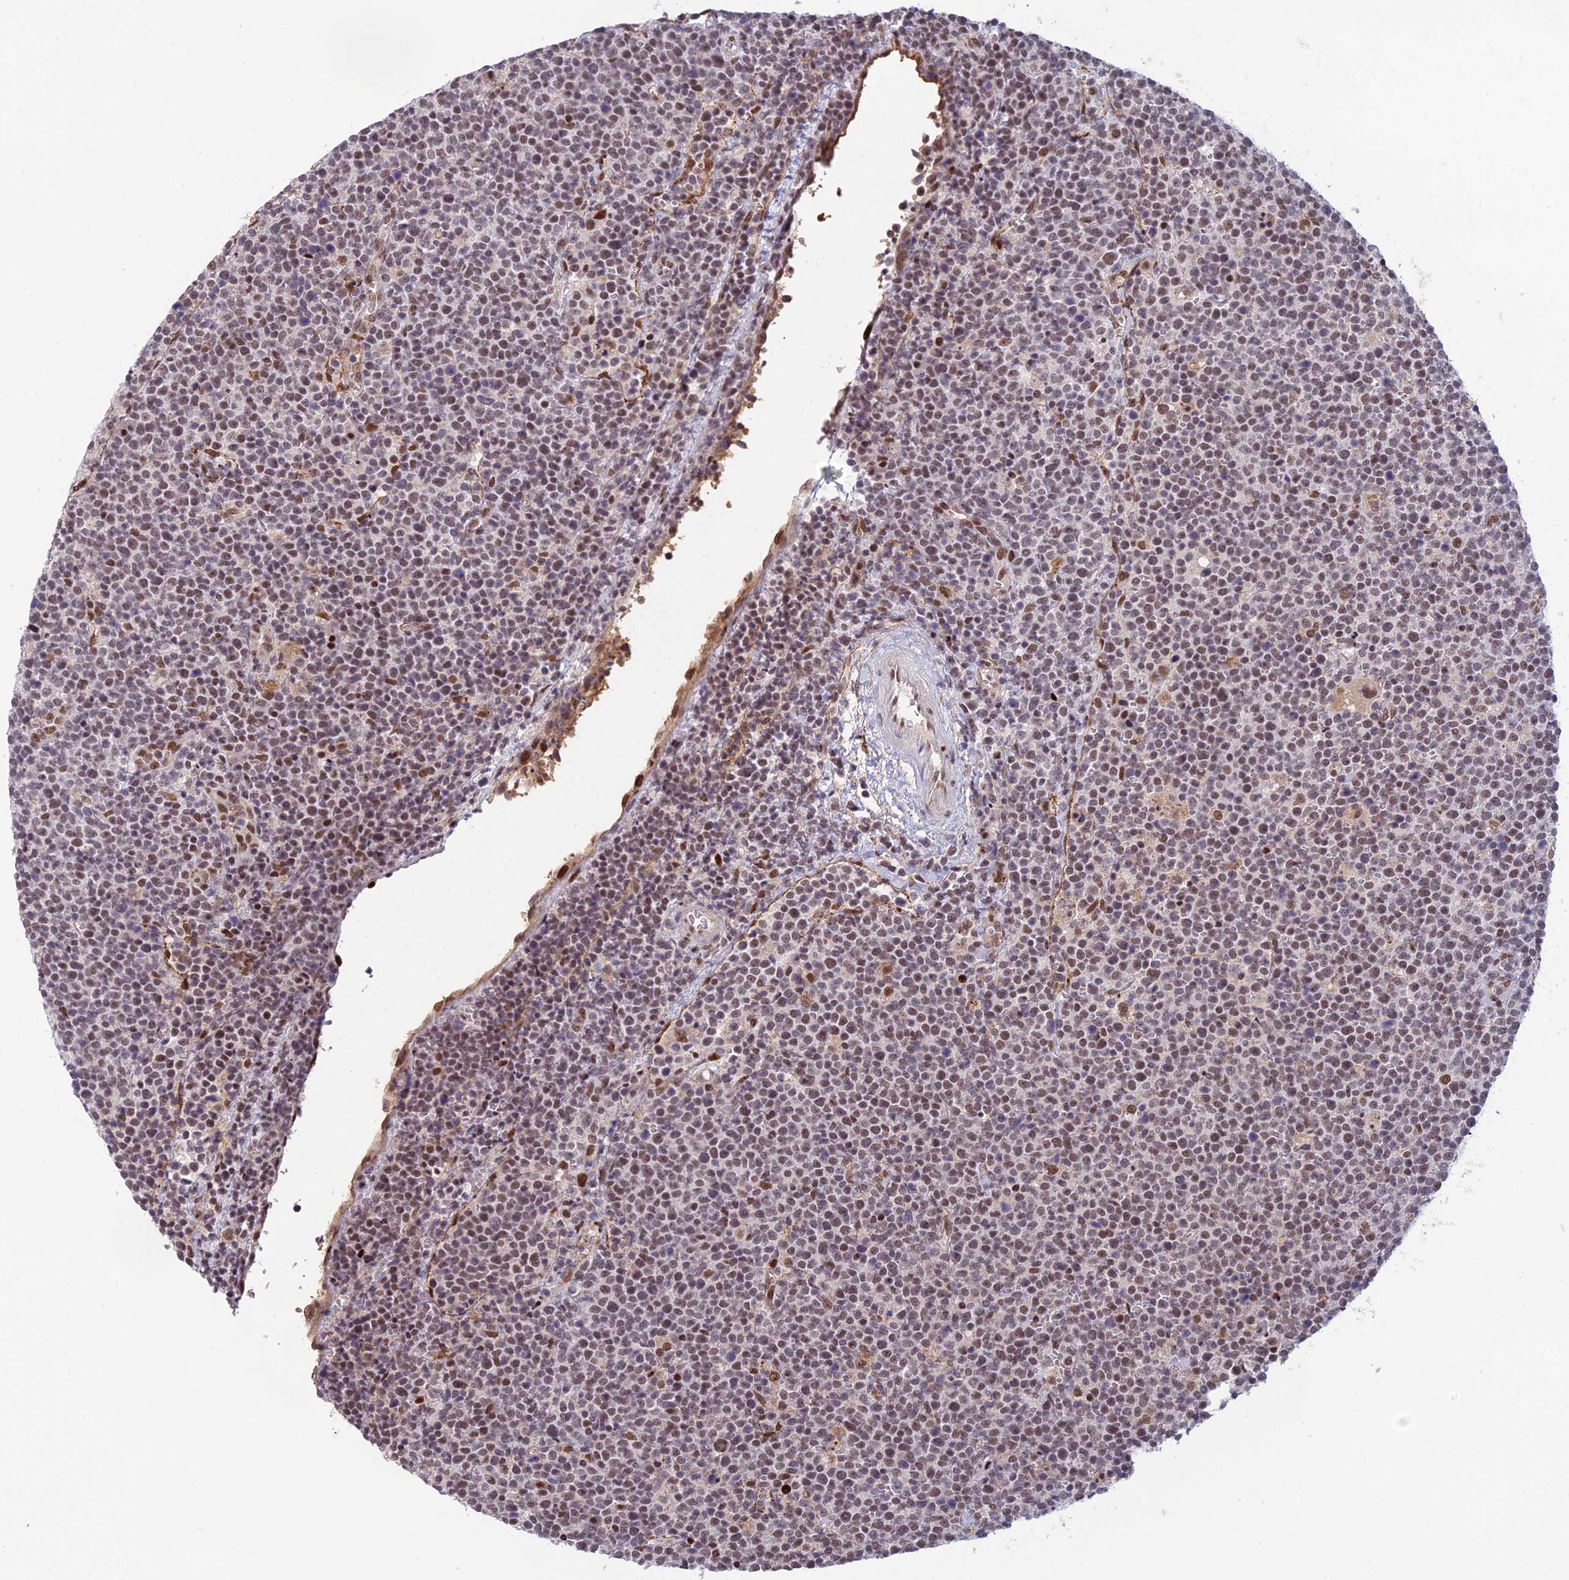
{"staining": {"intensity": "moderate", "quantity": ">75%", "location": "nuclear"}, "tissue": "lymphoma", "cell_type": "Tumor cells", "image_type": "cancer", "snomed": [{"axis": "morphology", "description": "Malignant lymphoma, non-Hodgkin's type, High grade"}, {"axis": "topography", "description": "Lymph node"}], "caption": "High-magnification brightfield microscopy of lymphoma stained with DAB (brown) and counterstained with hematoxylin (blue). tumor cells exhibit moderate nuclear expression is present in about>75% of cells.", "gene": "RANBP3", "patient": {"sex": "male", "age": 61}}